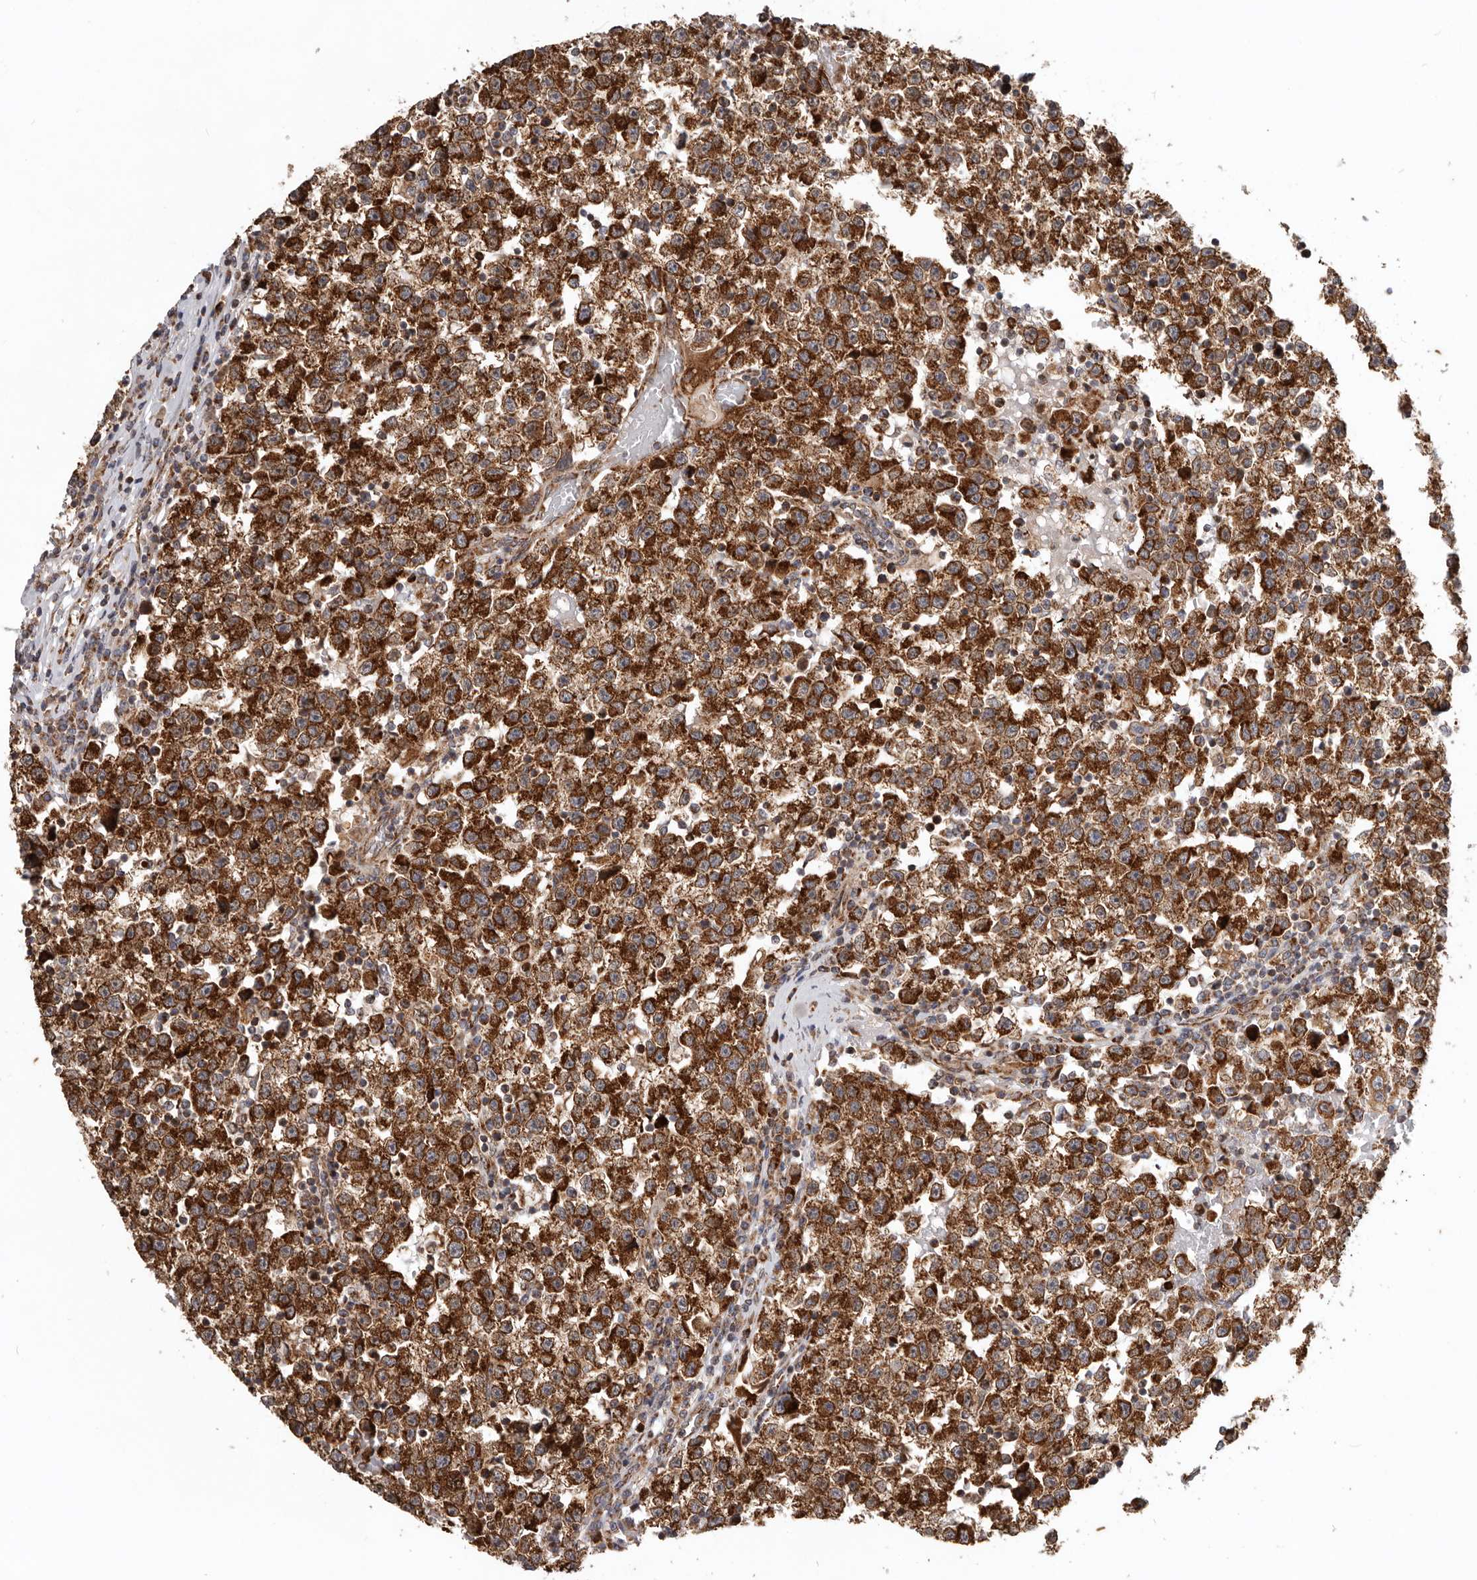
{"staining": {"intensity": "strong", "quantity": ">75%", "location": "cytoplasmic/membranous"}, "tissue": "testis cancer", "cell_type": "Tumor cells", "image_type": "cancer", "snomed": [{"axis": "morphology", "description": "Seminoma, NOS"}, {"axis": "topography", "description": "Testis"}], "caption": "About >75% of tumor cells in testis seminoma display strong cytoplasmic/membranous protein positivity as visualized by brown immunohistochemical staining.", "gene": "MRPS10", "patient": {"sex": "male", "age": 22}}